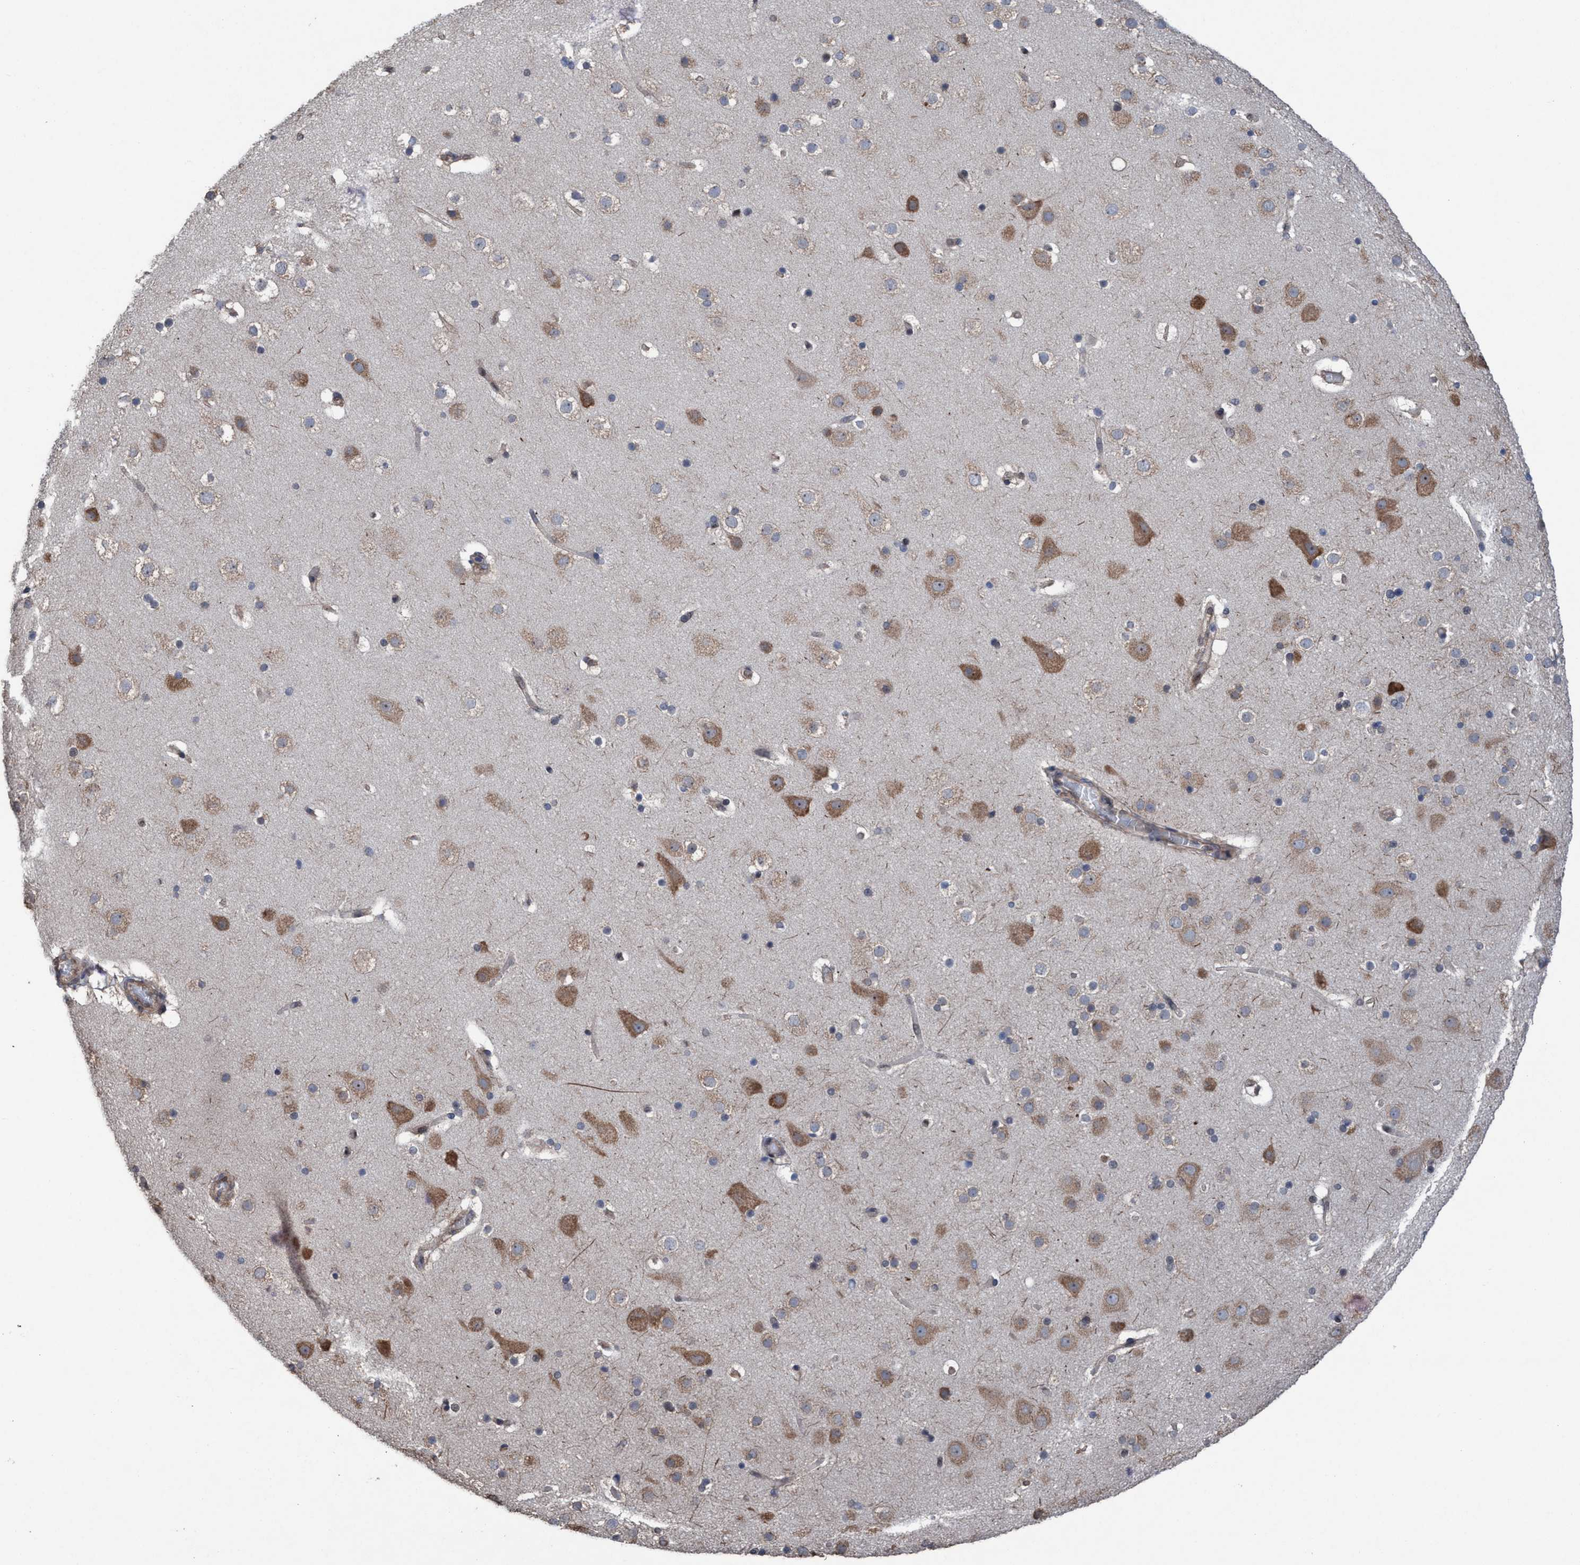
{"staining": {"intensity": "weak", "quantity": "25%-75%", "location": "cytoplasmic/membranous"}, "tissue": "cerebral cortex", "cell_type": "Endothelial cells", "image_type": "normal", "snomed": [{"axis": "morphology", "description": "Normal tissue, NOS"}, {"axis": "topography", "description": "Cerebral cortex"}], "caption": "The photomicrograph displays staining of unremarkable cerebral cortex, revealing weak cytoplasmic/membranous protein staining (brown color) within endothelial cells. The staining was performed using DAB (3,3'-diaminobenzidine), with brown indicating positive protein expression. Nuclei are stained blue with hematoxylin.", "gene": "METAP2", "patient": {"sex": "male", "age": 57}}